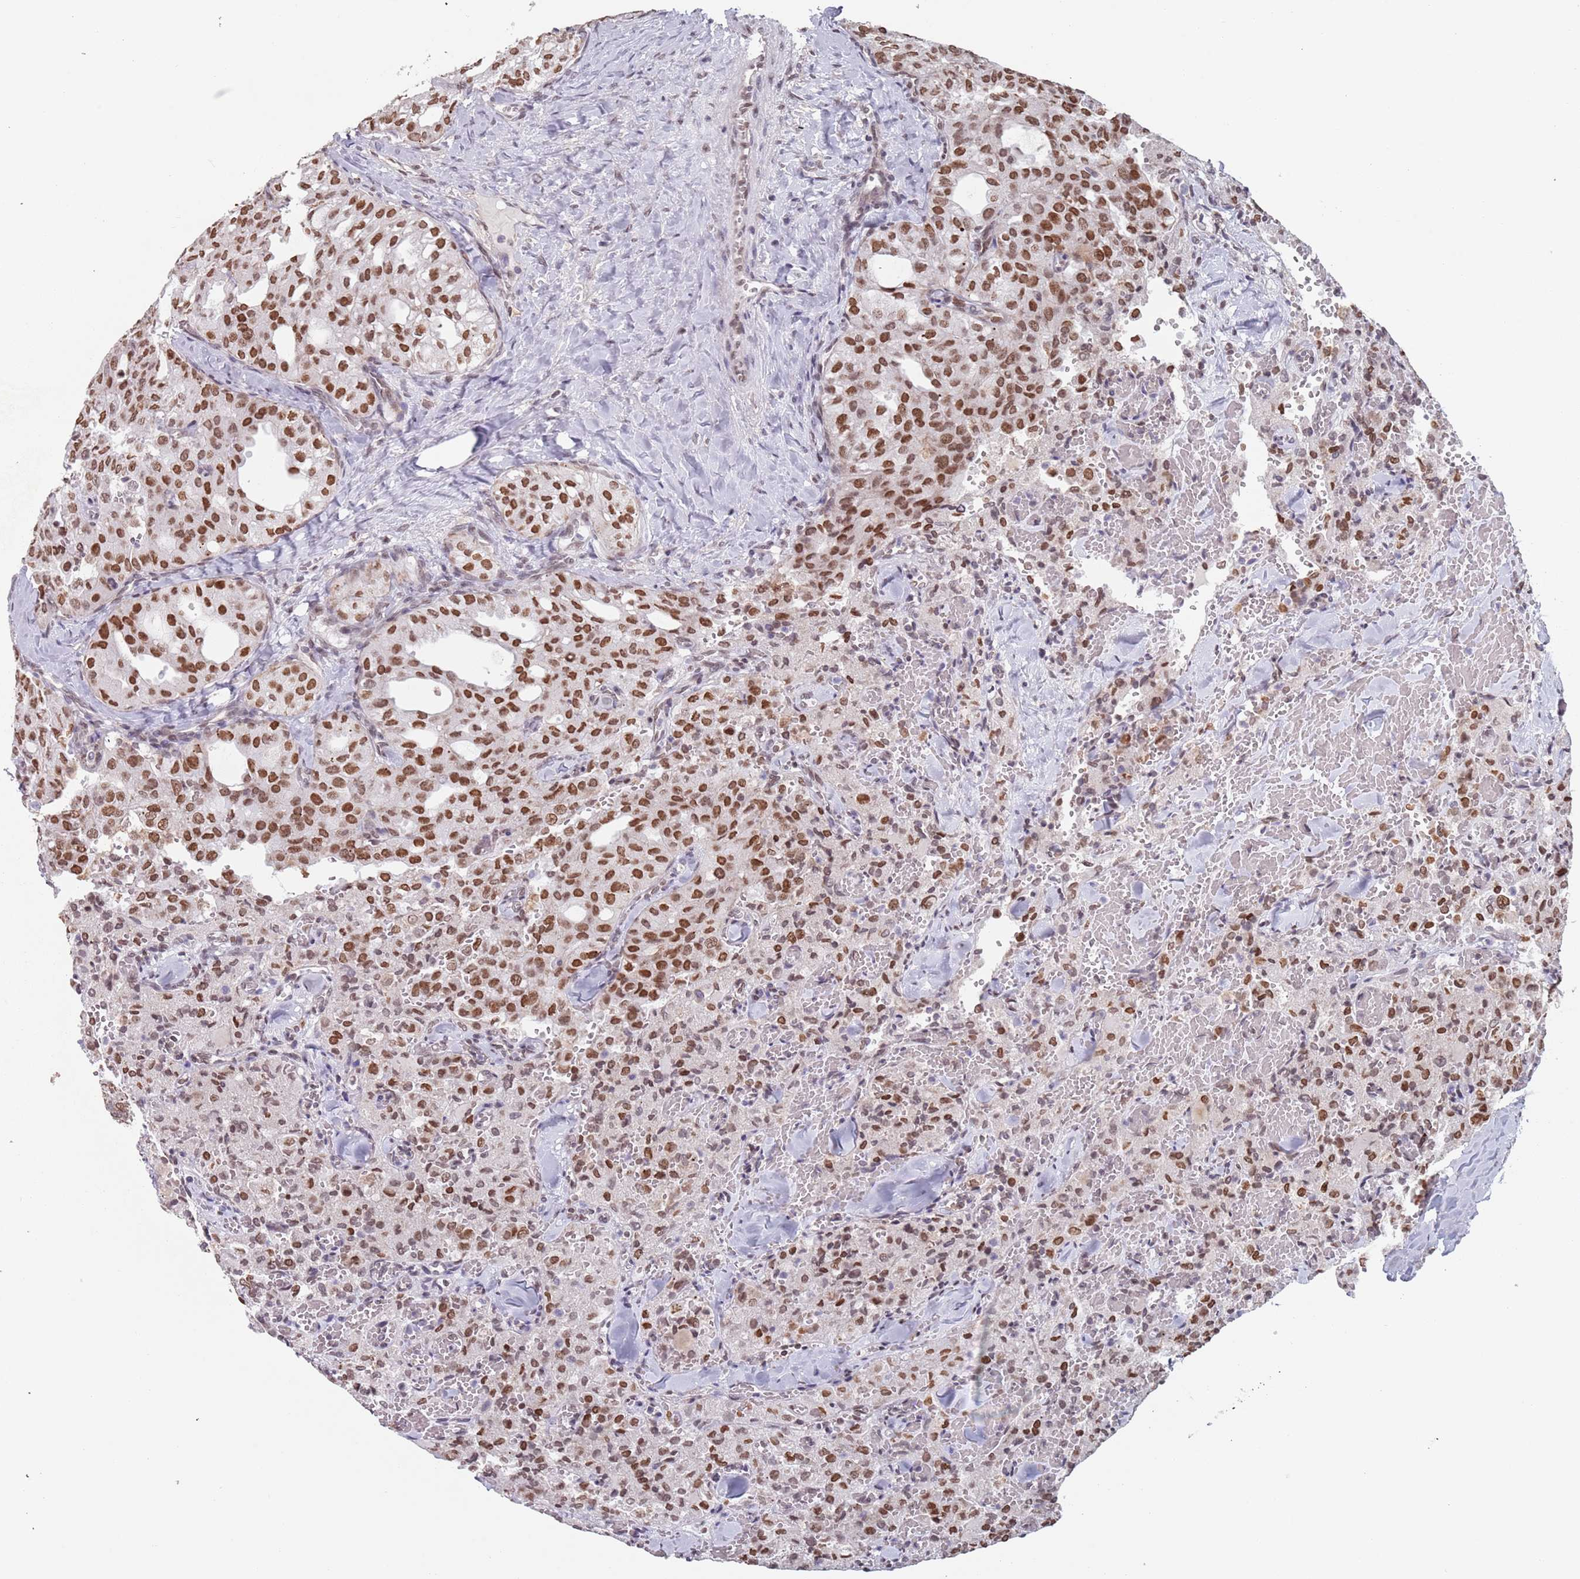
{"staining": {"intensity": "moderate", "quantity": ">75%", "location": "nuclear"}, "tissue": "thyroid cancer", "cell_type": "Tumor cells", "image_type": "cancer", "snomed": [{"axis": "morphology", "description": "Follicular adenoma carcinoma, NOS"}, {"axis": "topography", "description": "Thyroid gland"}], "caption": "A histopathology image of follicular adenoma carcinoma (thyroid) stained for a protein exhibits moderate nuclear brown staining in tumor cells. Using DAB (brown) and hematoxylin (blue) stains, captured at high magnification using brightfield microscopy.", "gene": "MFSD12", "patient": {"sex": "male", "age": 75}}